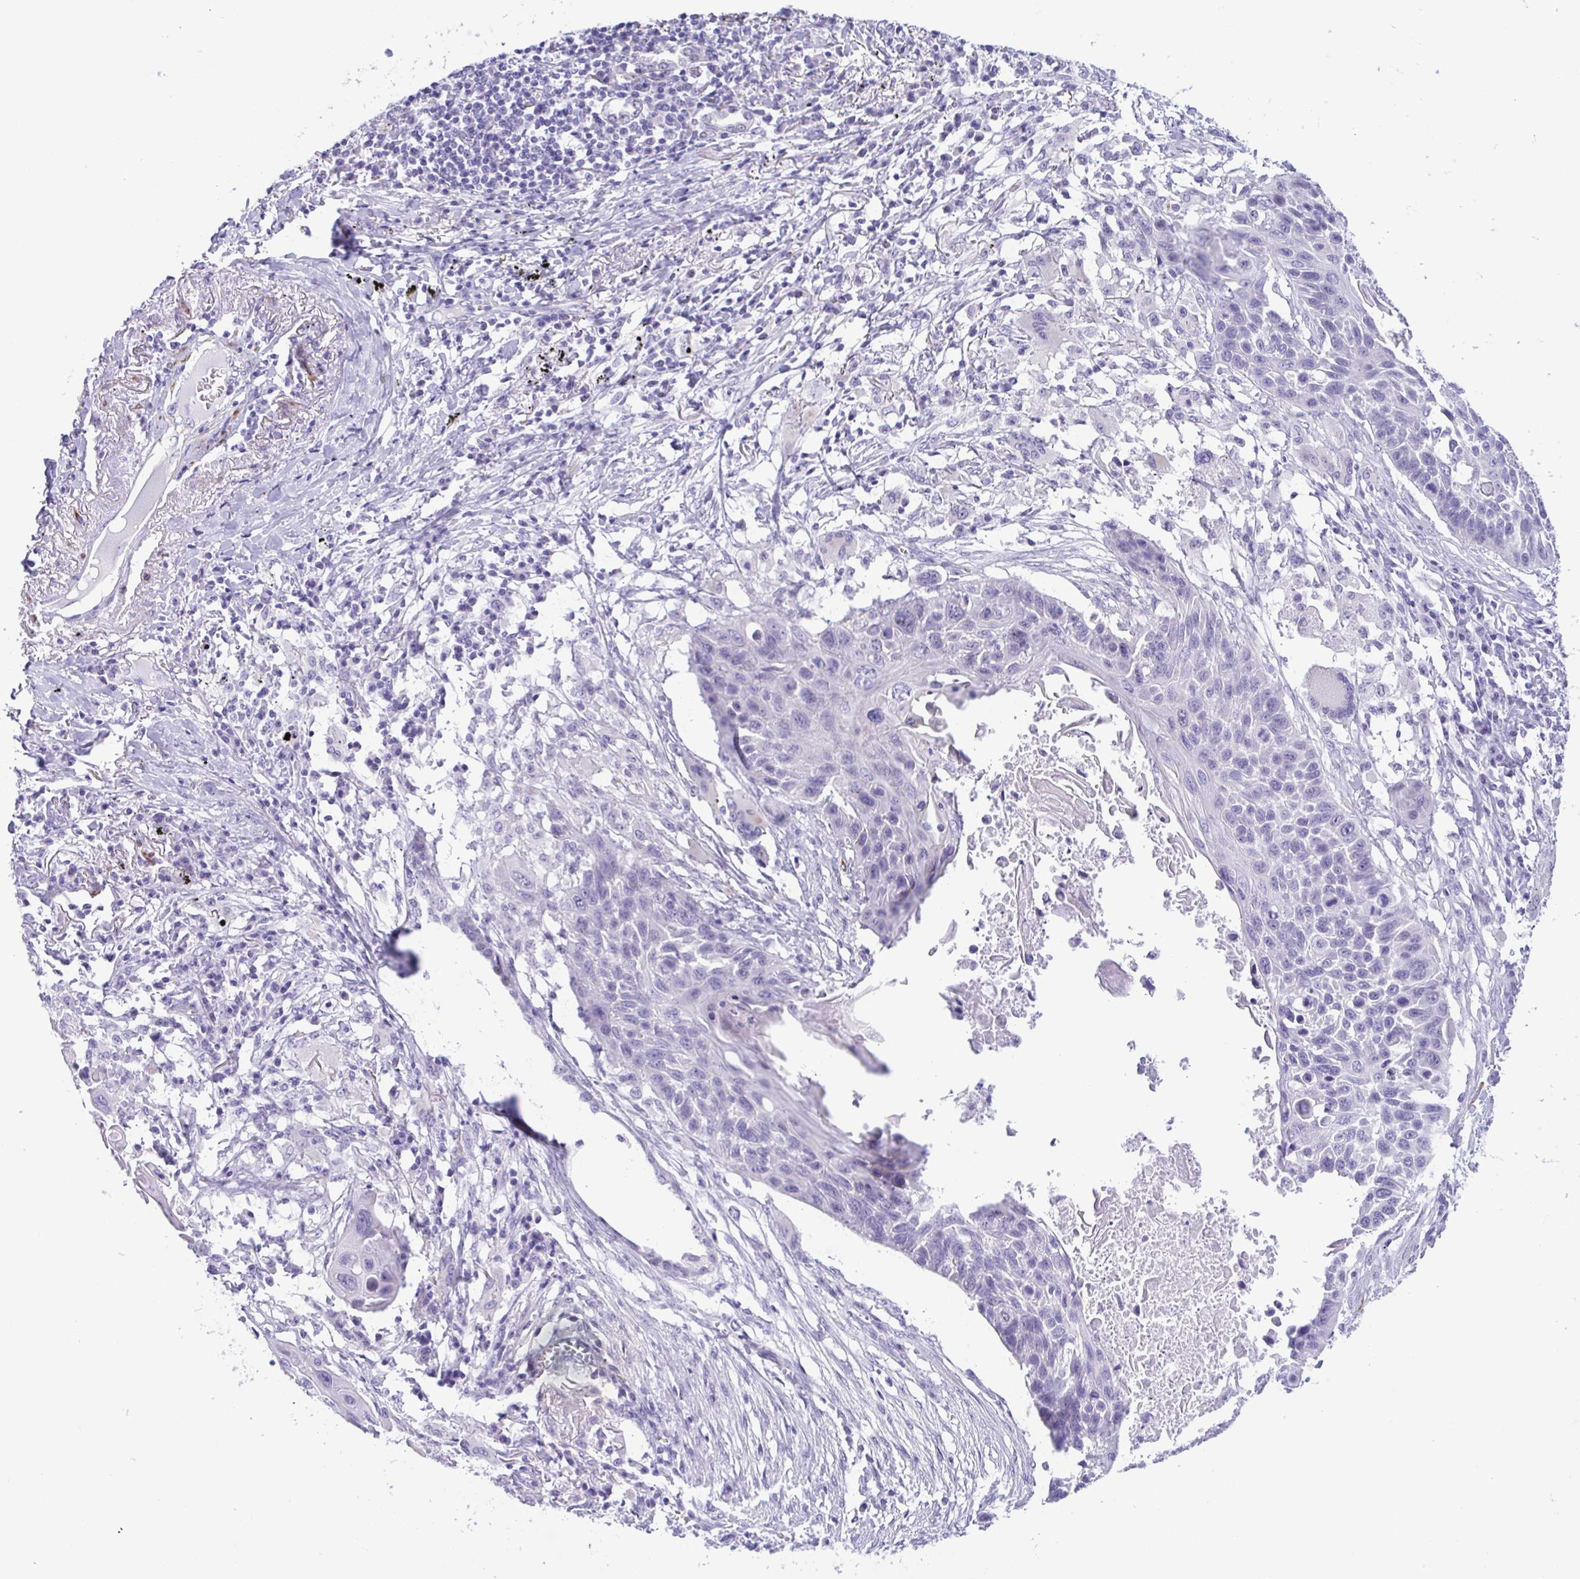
{"staining": {"intensity": "negative", "quantity": "none", "location": "none"}, "tissue": "lung cancer", "cell_type": "Tumor cells", "image_type": "cancer", "snomed": [{"axis": "morphology", "description": "Squamous cell carcinoma, NOS"}, {"axis": "topography", "description": "Lung"}], "caption": "This is an immunohistochemistry histopathology image of human squamous cell carcinoma (lung). There is no staining in tumor cells.", "gene": "MYL7", "patient": {"sex": "male", "age": 78}}